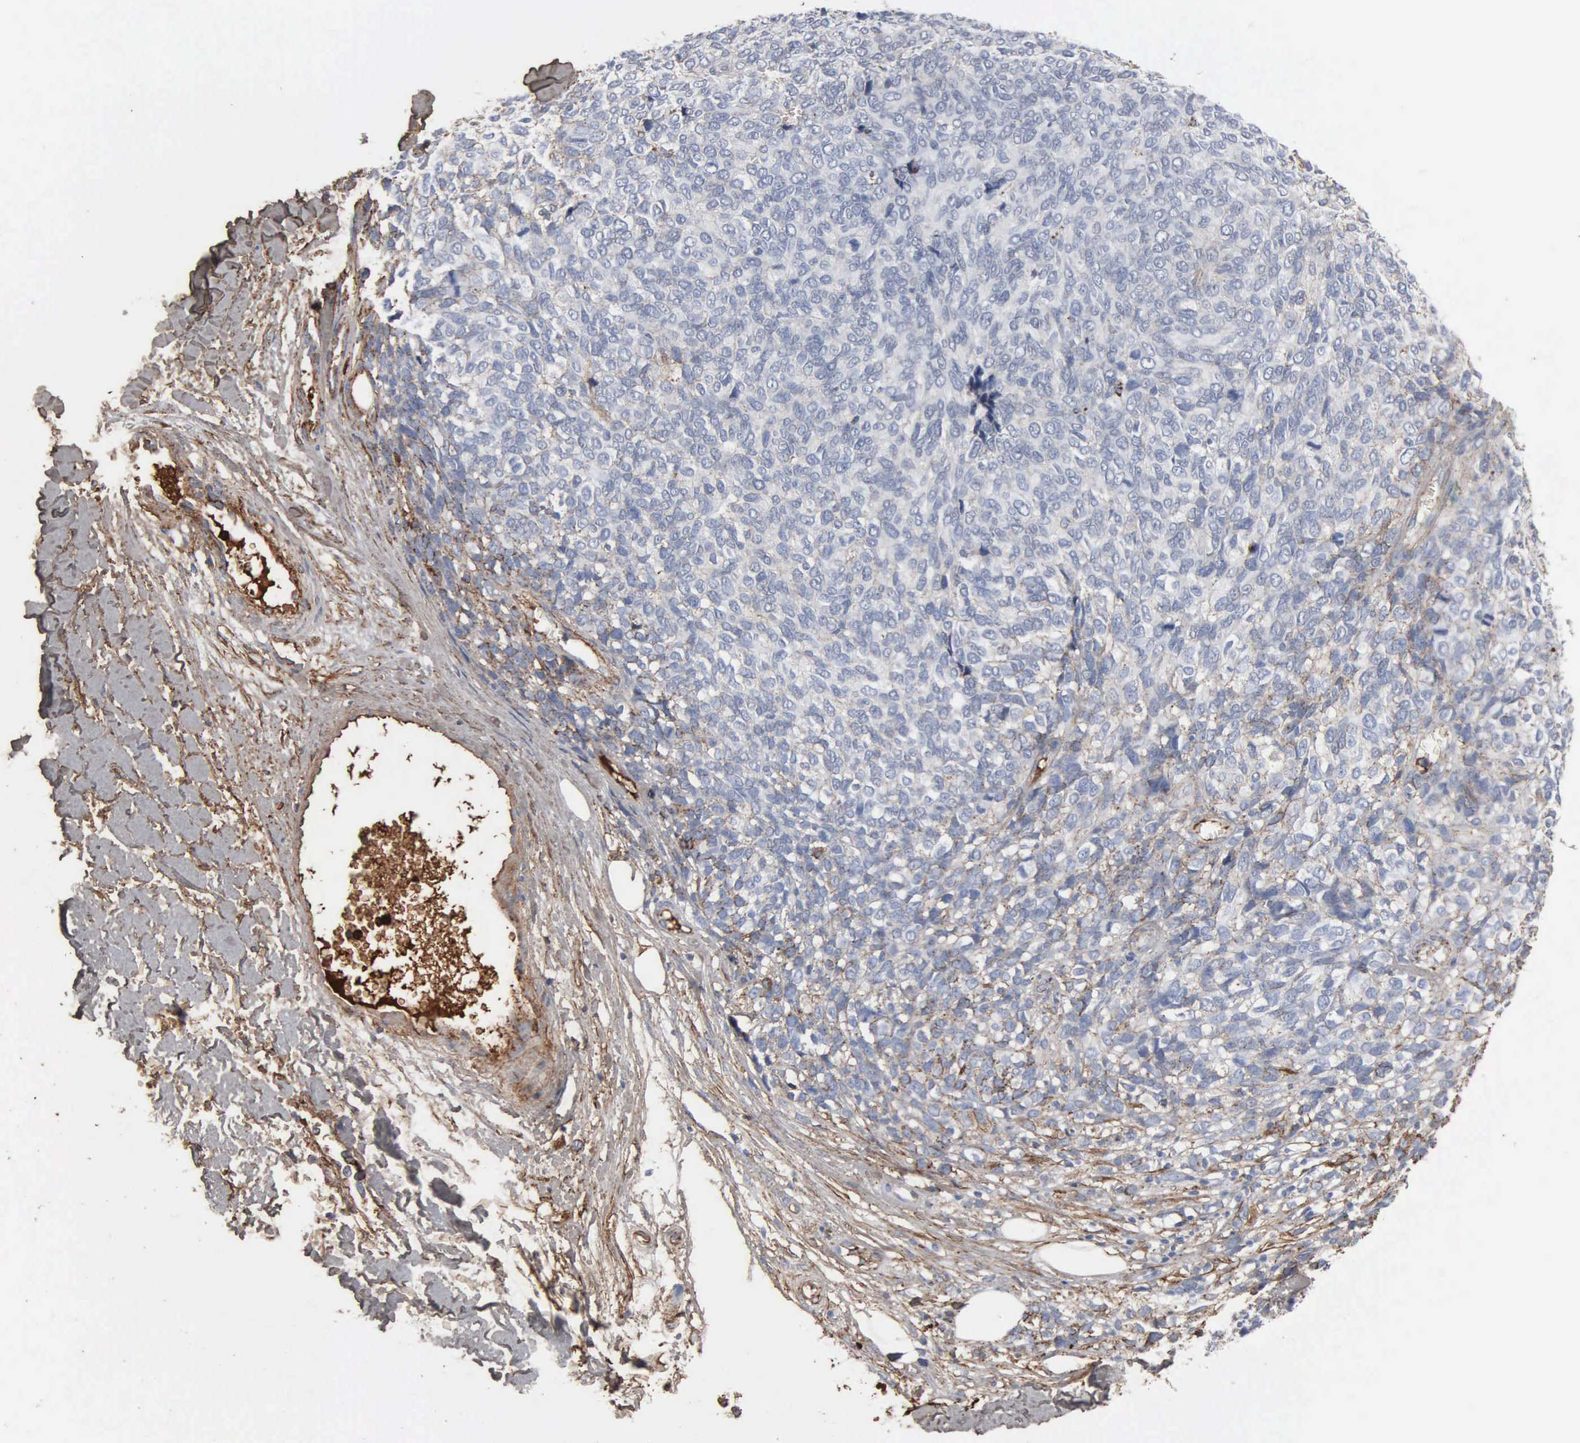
{"staining": {"intensity": "moderate", "quantity": "<25%", "location": "cytoplasmic/membranous"}, "tissue": "melanoma", "cell_type": "Tumor cells", "image_type": "cancer", "snomed": [{"axis": "morphology", "description": "Malignant melanoma, NOS"}, {"axis": "topography", "description": "Skin"}], "caption": "DAB (3,3'-diaminobenzidine) immunohistochemical staining of human malignant melanoma exhibits moderate cytoplasmic/membranous protein positivity in about <25% of tumor cells.", "gene": "FN1", "patient": {"sex": "female", "age": 85}}